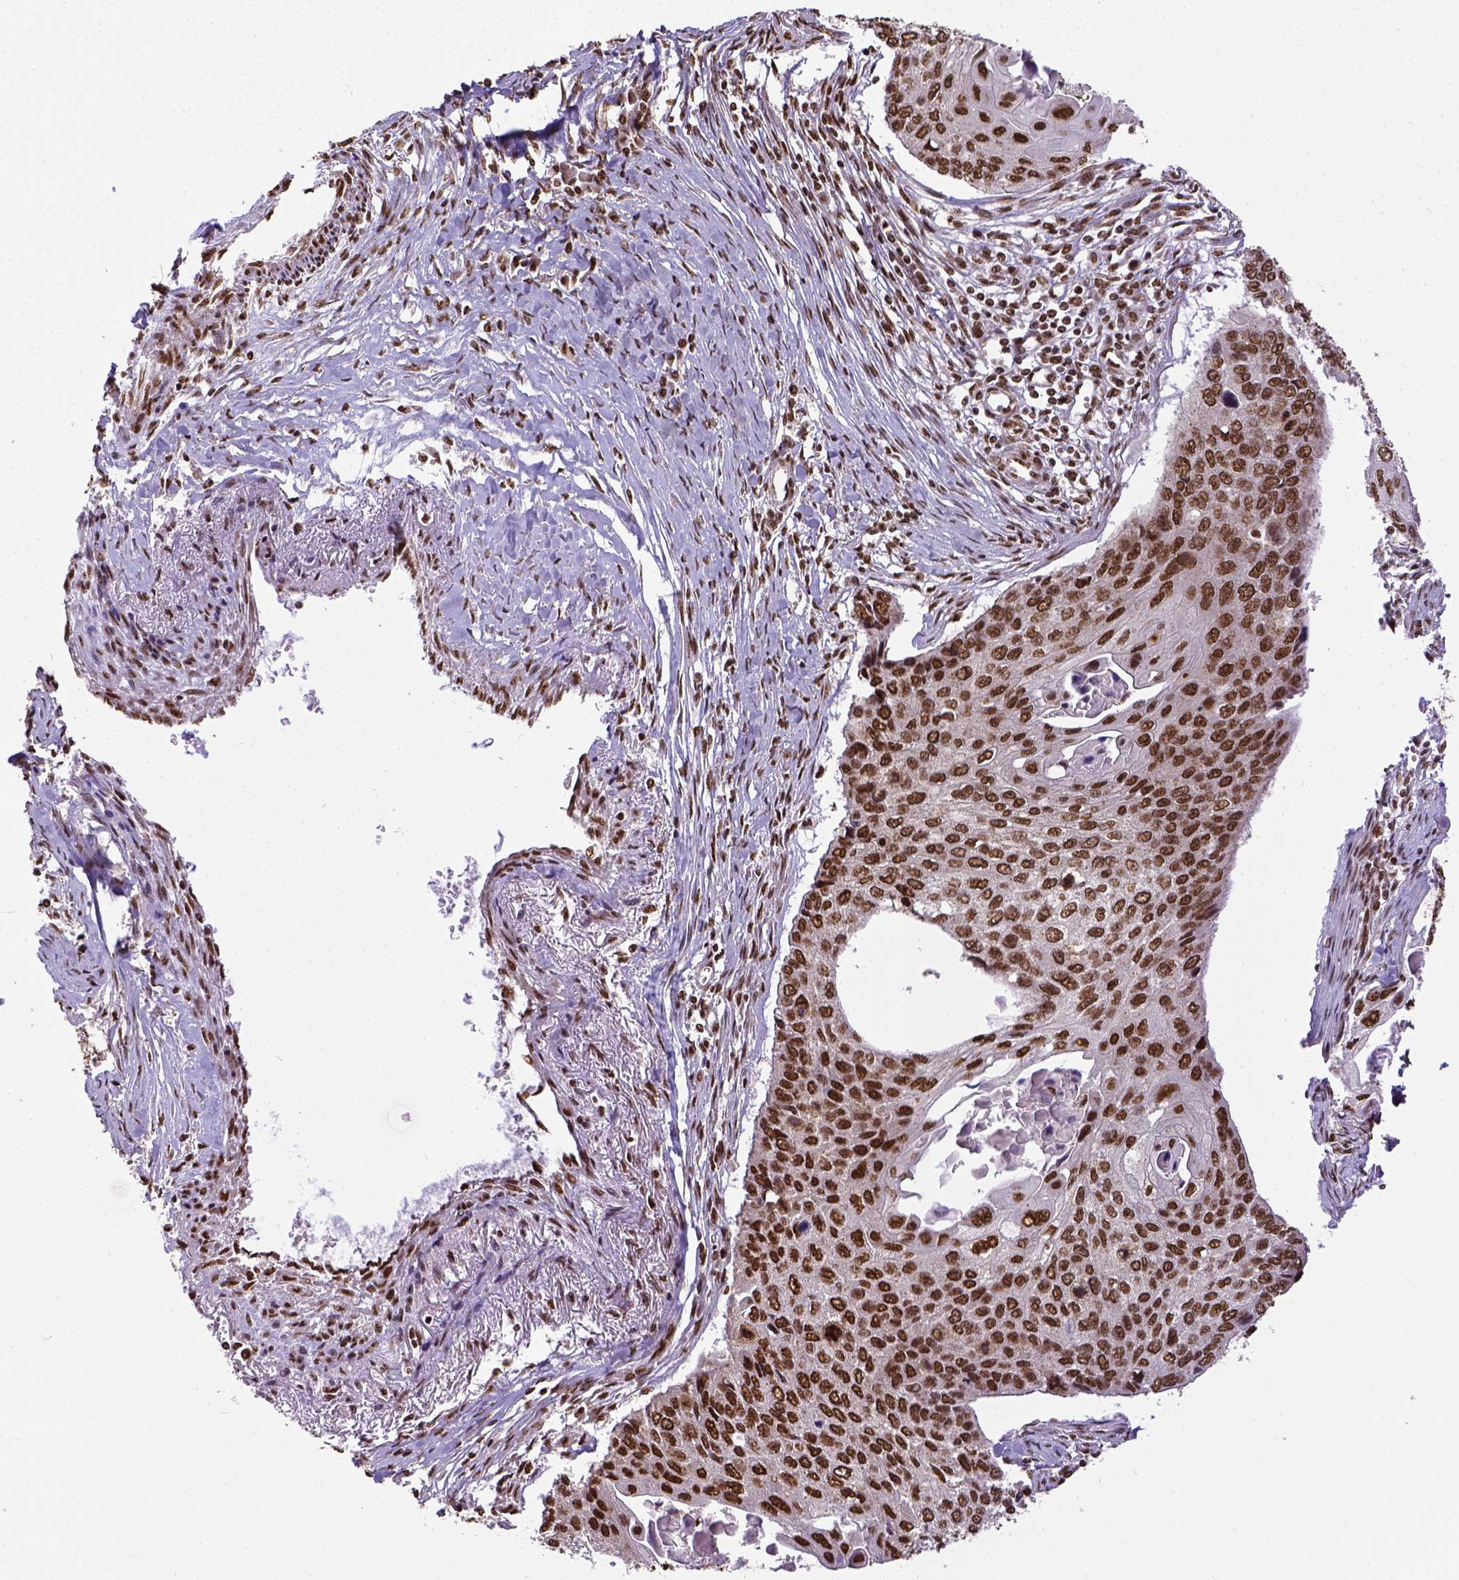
{"staining": {"intensity": "strong", "quantity": ">75%", "location": "nuclear"}, "tissue": "lung cancer", "cell_type": "Tumor cells", "image_type": "cancer", "snomed": [{"axis": "morphology", "description": "Squamous cell carcinoma, NOS"}, {"axis": "morphology", "description": "Squamous cell carcinoma, metastatic, NOS"}, {"axis": "topography", "description": "Lung"}], "caption": "IHC histopathology image of lung squamous cell carcinoma stained for a protein (brown), which displays high levels of strong nuclear staining in approximately >75% of tumor cells.", "gene": "NACC1", "patient": {"sex": "male", "age": 63}}